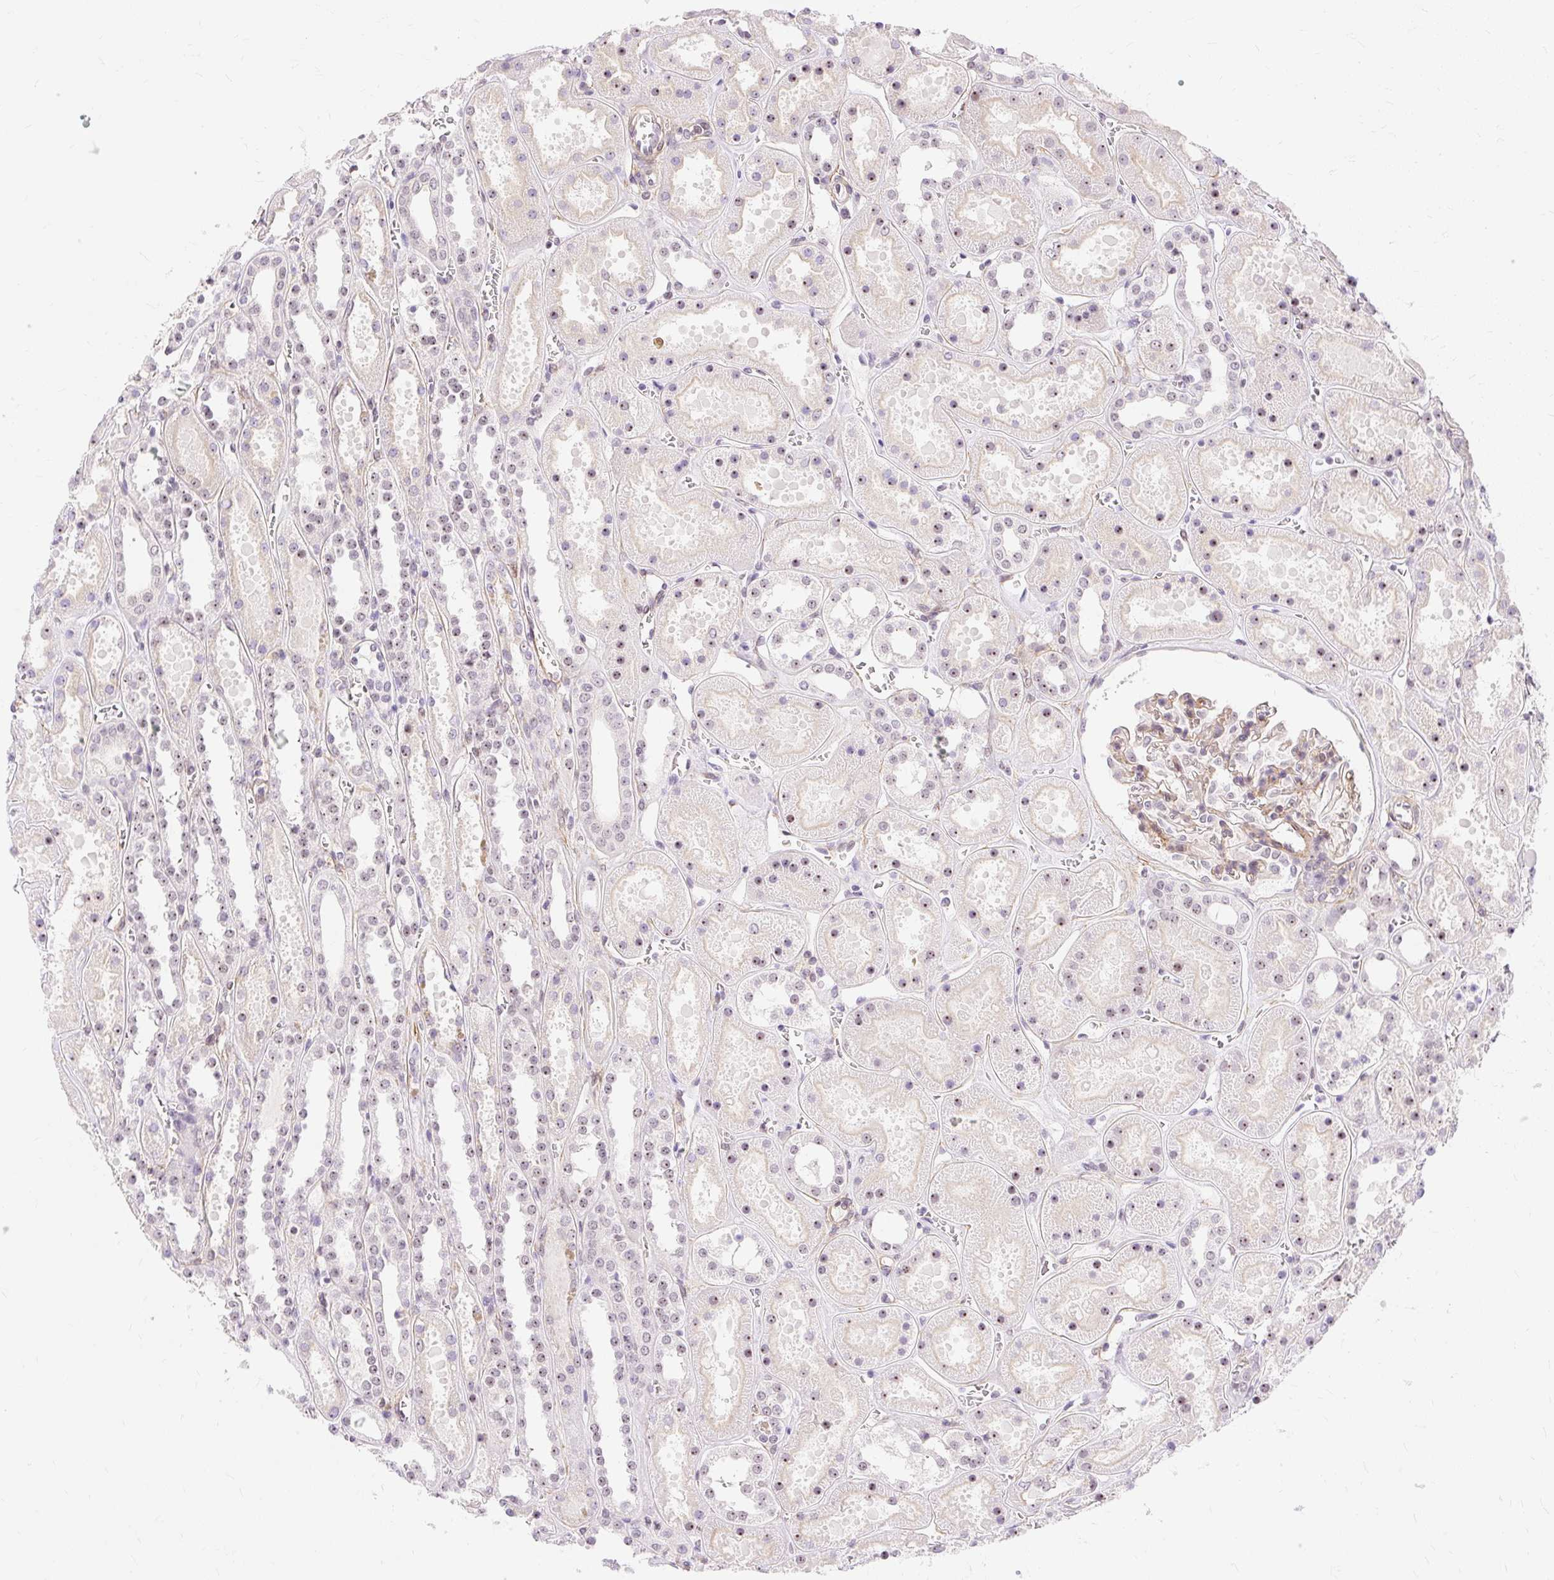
{"staining": {"intensity": "weak", "quantity": "25%-75%", "location": "cytoplasmic/membranous,nuclear"}, "tissue": "kidney", "cell_type": "Cells in glomeruli", "image_type": "normal", "snomed": [{"axis": "morphology", "description": "Normal tissue, NOS"}, {"axis": "topography", "description": "Kidney"}], "caption": "High-power microscopy captured an immunohistochemistry image of normal kidney, revealing weak cytoplasmic/membranous,nuclear expression in approximately 25%-75% of cells in glomeruli. (DAB IHC with brightfield microscopy, high magnification).", "gene": "OBP2A", "patient": {"sex": "female", "age": 41}}